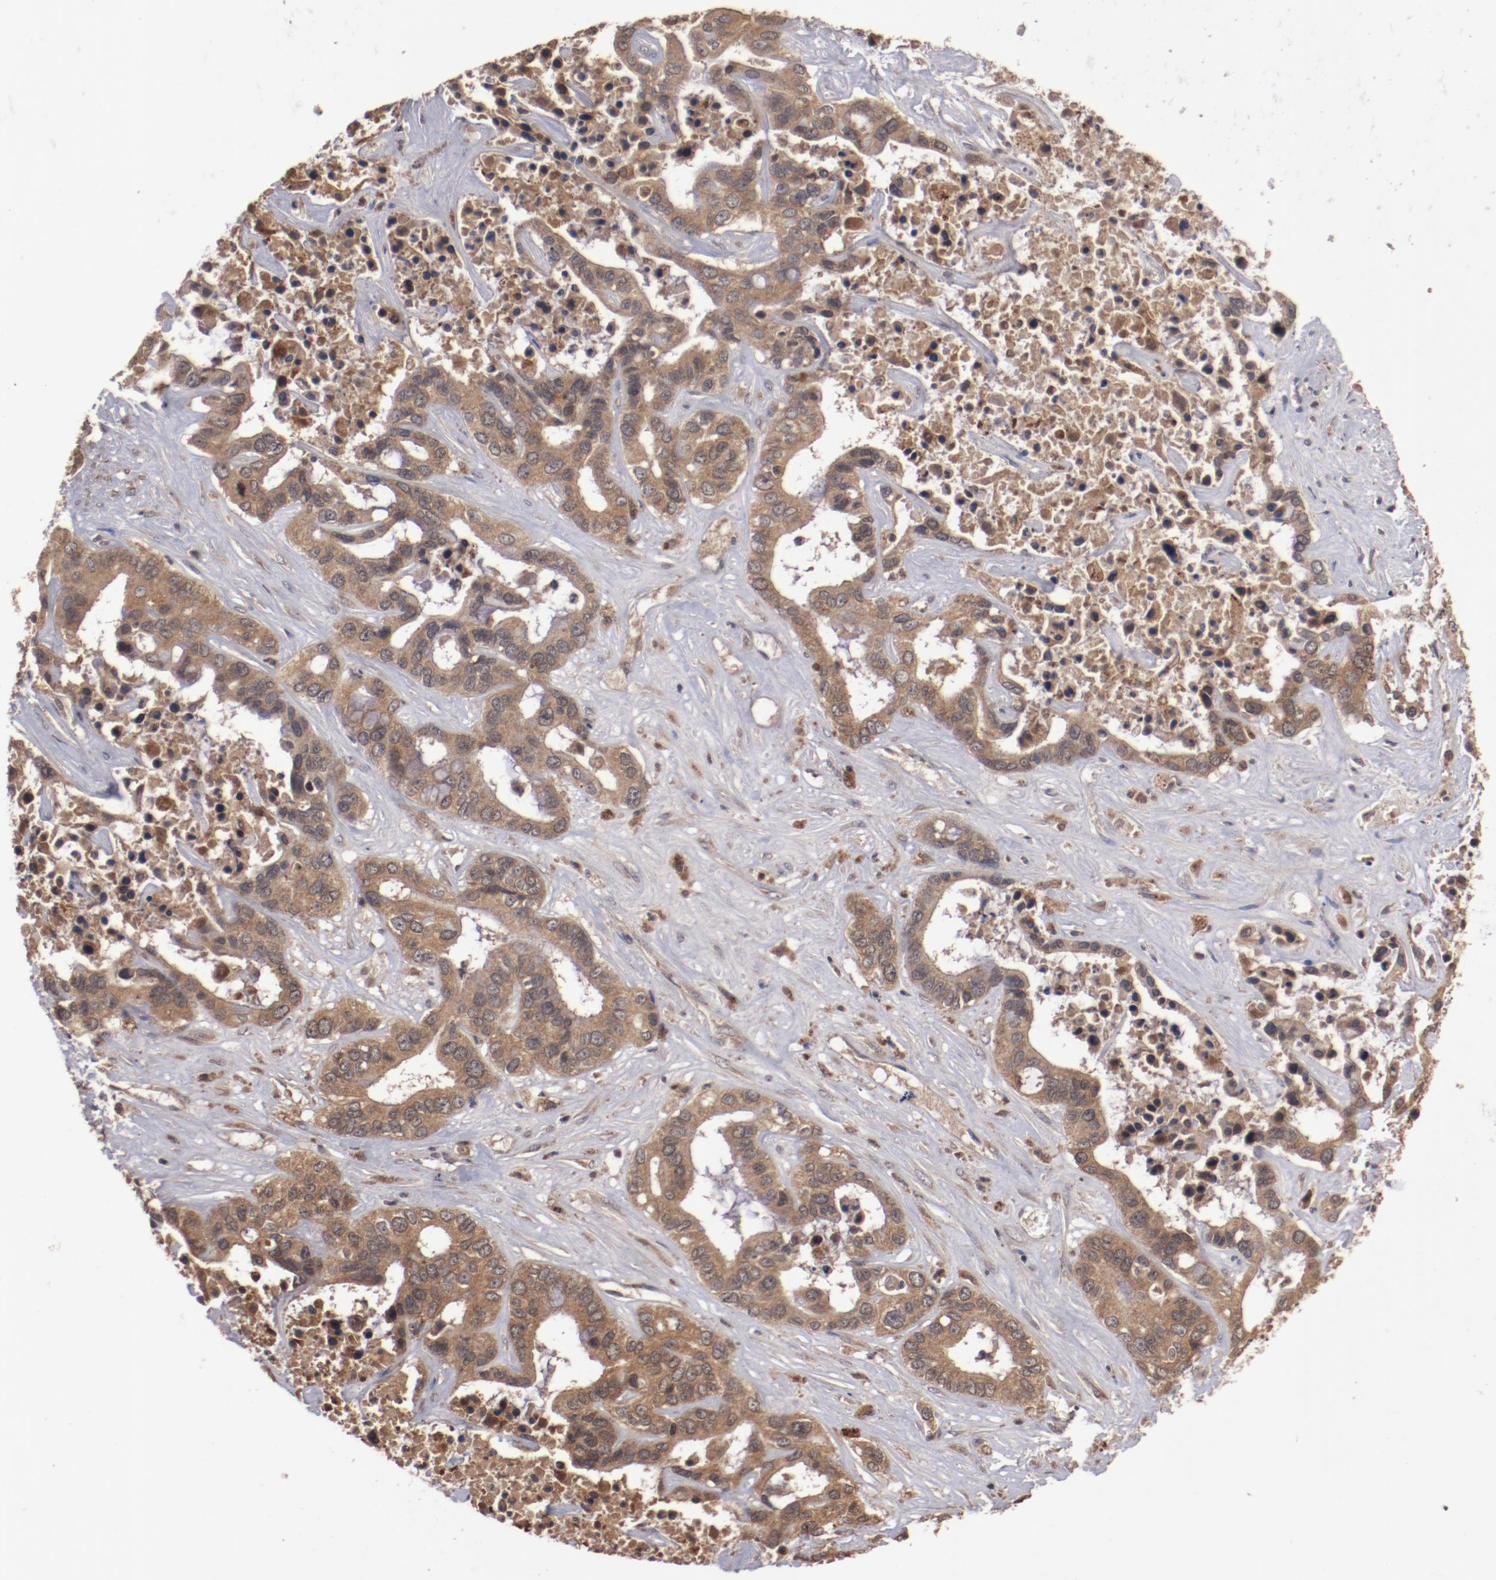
{"staining": {"intensity": "strong", "quantity": ">75%", "location": "cytoplasmic/membranous"}, "tissue": "liver cancer", "cell_type": "Tumor cells", "image_type": "cancer", "snomed": [{"axis": "morphology", "description": "Cholangiocarcinoma"}, {"axis": "topography", "description": "Liver"}], "caption": "Human cholangiocarcinoma (liver) stained with a protein marker shows strong staining in tumor cells.", "gene": "TENM1", "patient": {"sex": "female", "age": 65}}